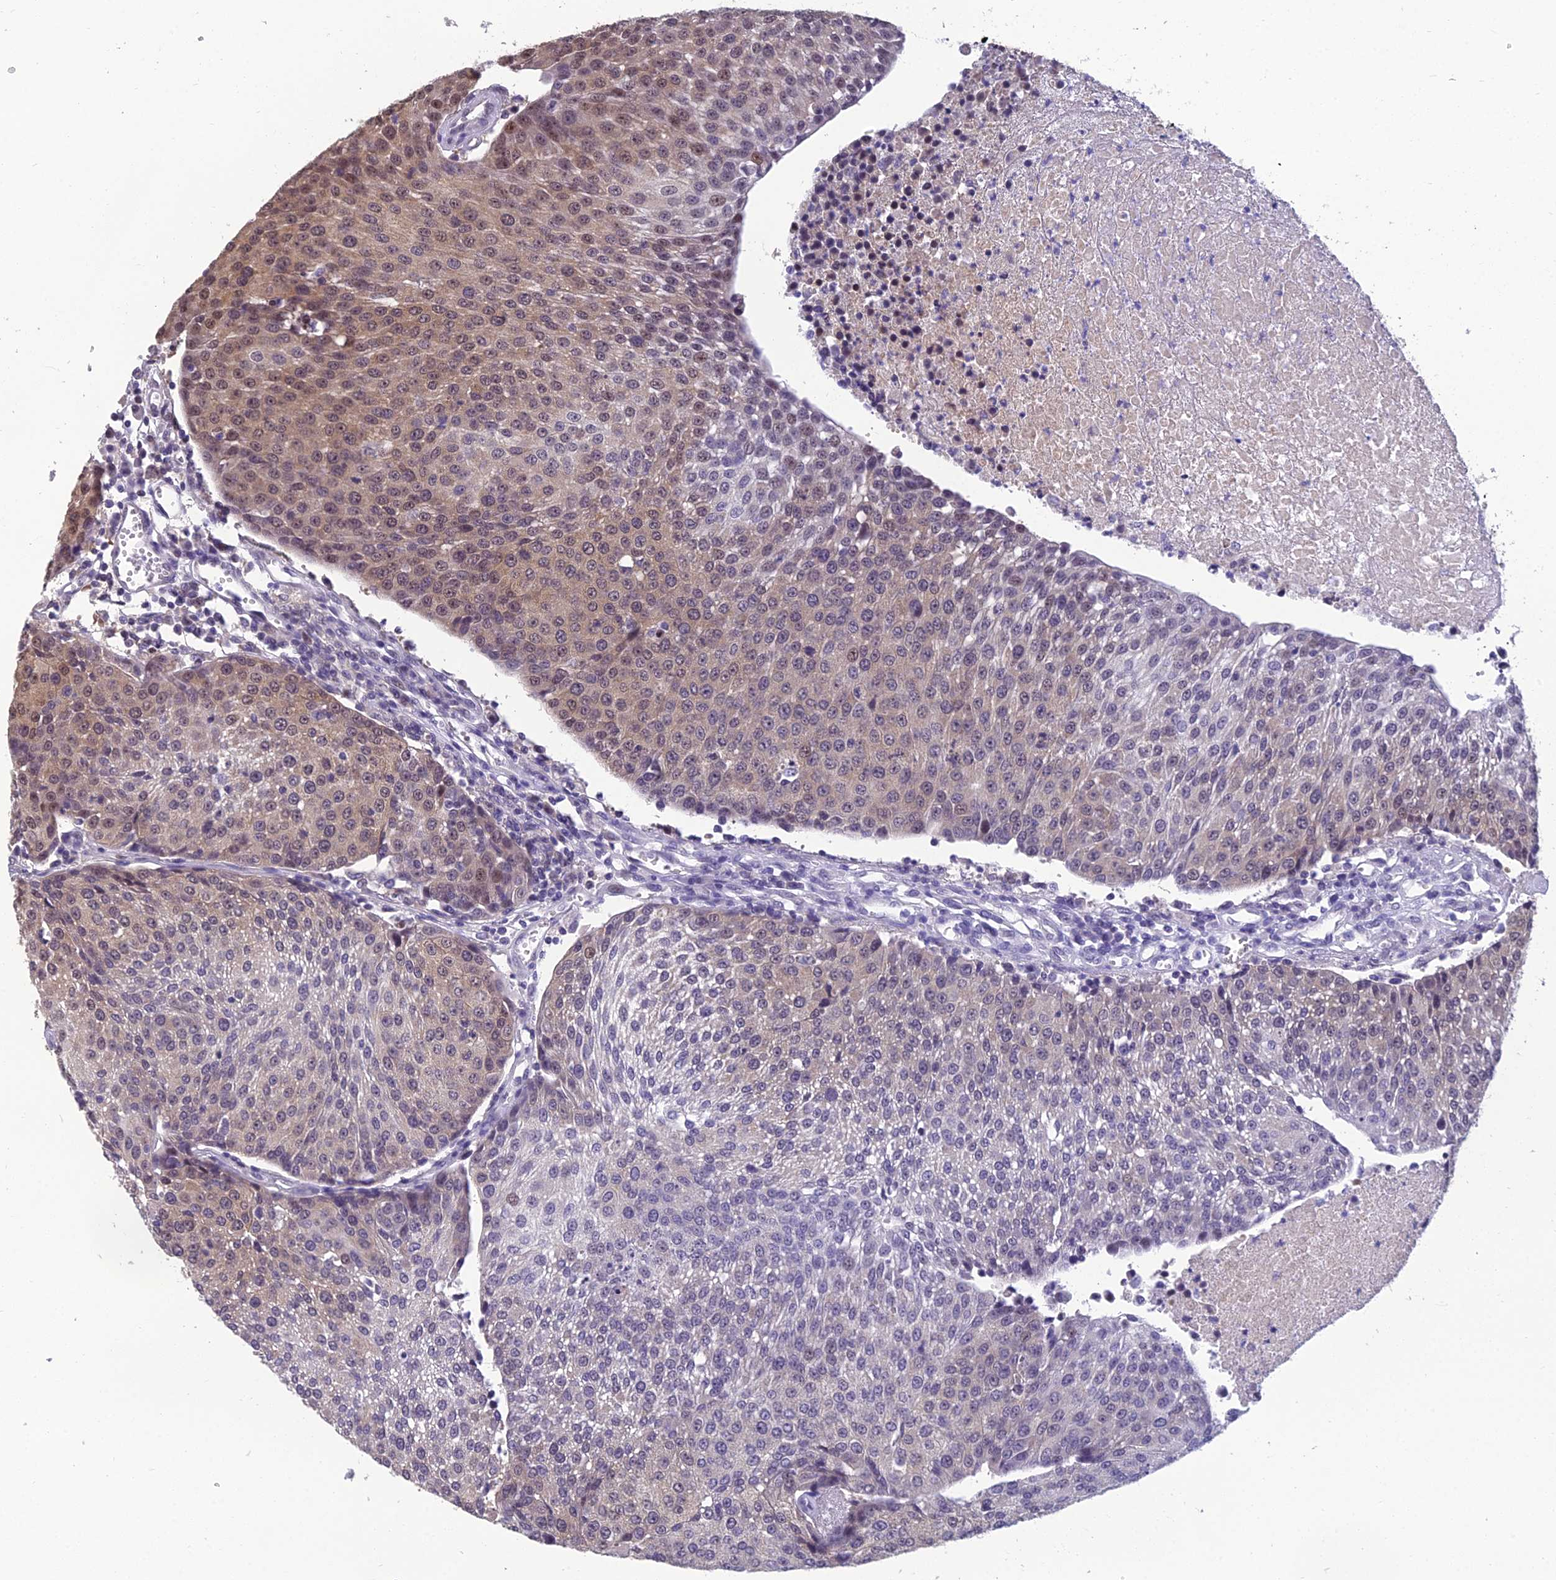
{"staining": {"intensity": "weak", "quantity": "25%-75%", "location": "cytoplasmic/membranous,nuclear"}, "tissue": "urothelial cancer", "cell_type": "Tumor cells", "image_type": "cancer", "snomed": [{"axis": "morphology", "description": "Urothelial carcinoma, High grade"}, {"axis": "topography", "description": "Urinary bladder"}], "caption": "Immunohistochemistry of high-grade urothelial carcinoma exhibits low levels of weak cytoplasmic/membranous and nuclear expression in about 25%-75% of tumor cells.", "gene": "GRWD1", "patient": {"sex": "female", "age": 85}}